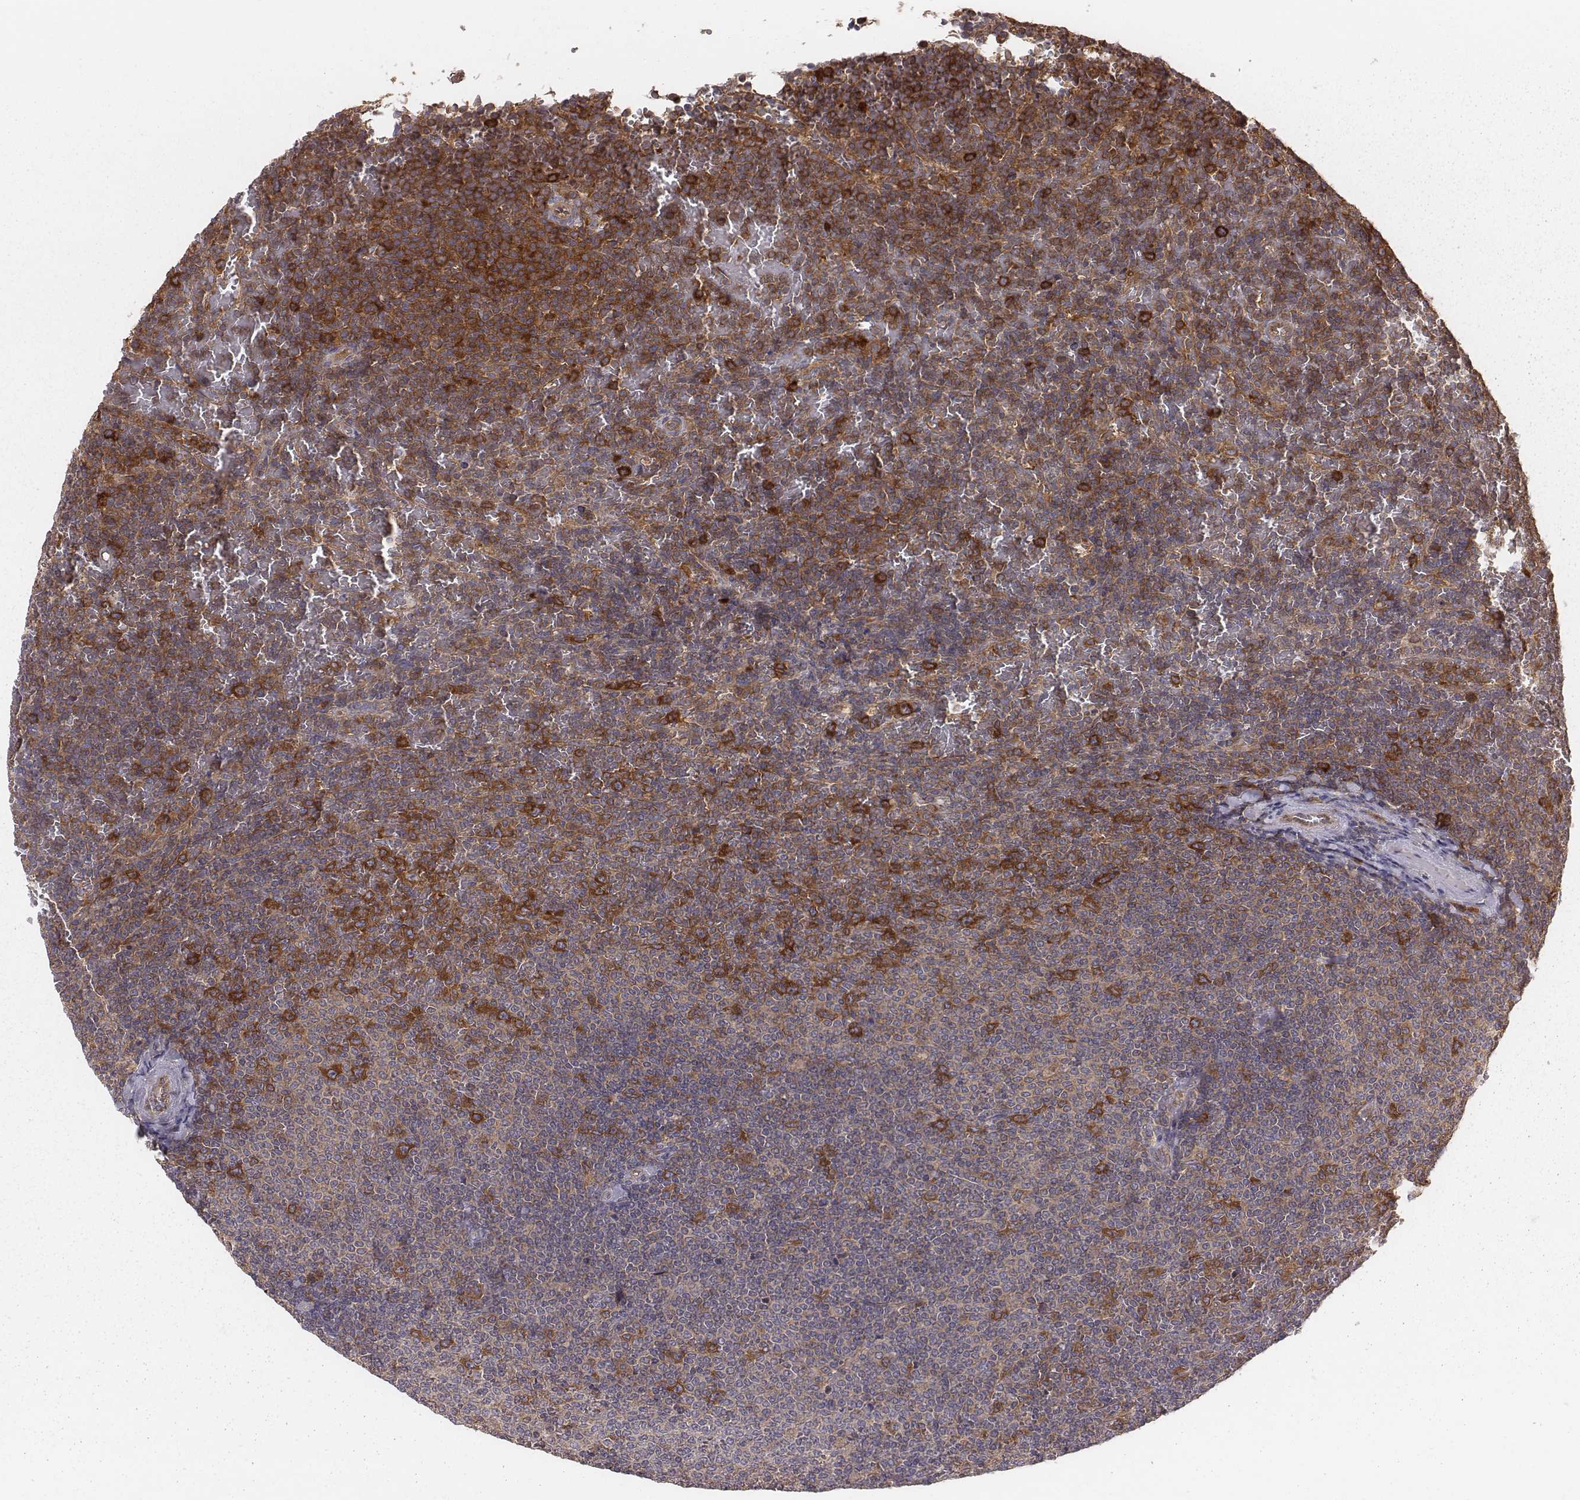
{"staining": {"intensity": "strong", "quantity": ">75%", "location": "cytoplasmic/membranous"}, "tissue": "lymphoma", "cell_type": "Tumor cells", "image_type": "cancer", "snomed": [{"axis": "morphology", "description": "Malignant lymphoma, non-Hodgkin's type, Low grade"}, {"axis": "topography", "description": "Spleen"}], "caption": "Protein staining of lymphoma tissue exhibits strong cytoplasmic/membranous expression in approximately >75% of tumor cells.", "gene": "CAD", "patient": {"sex": "female", "age": 77}}